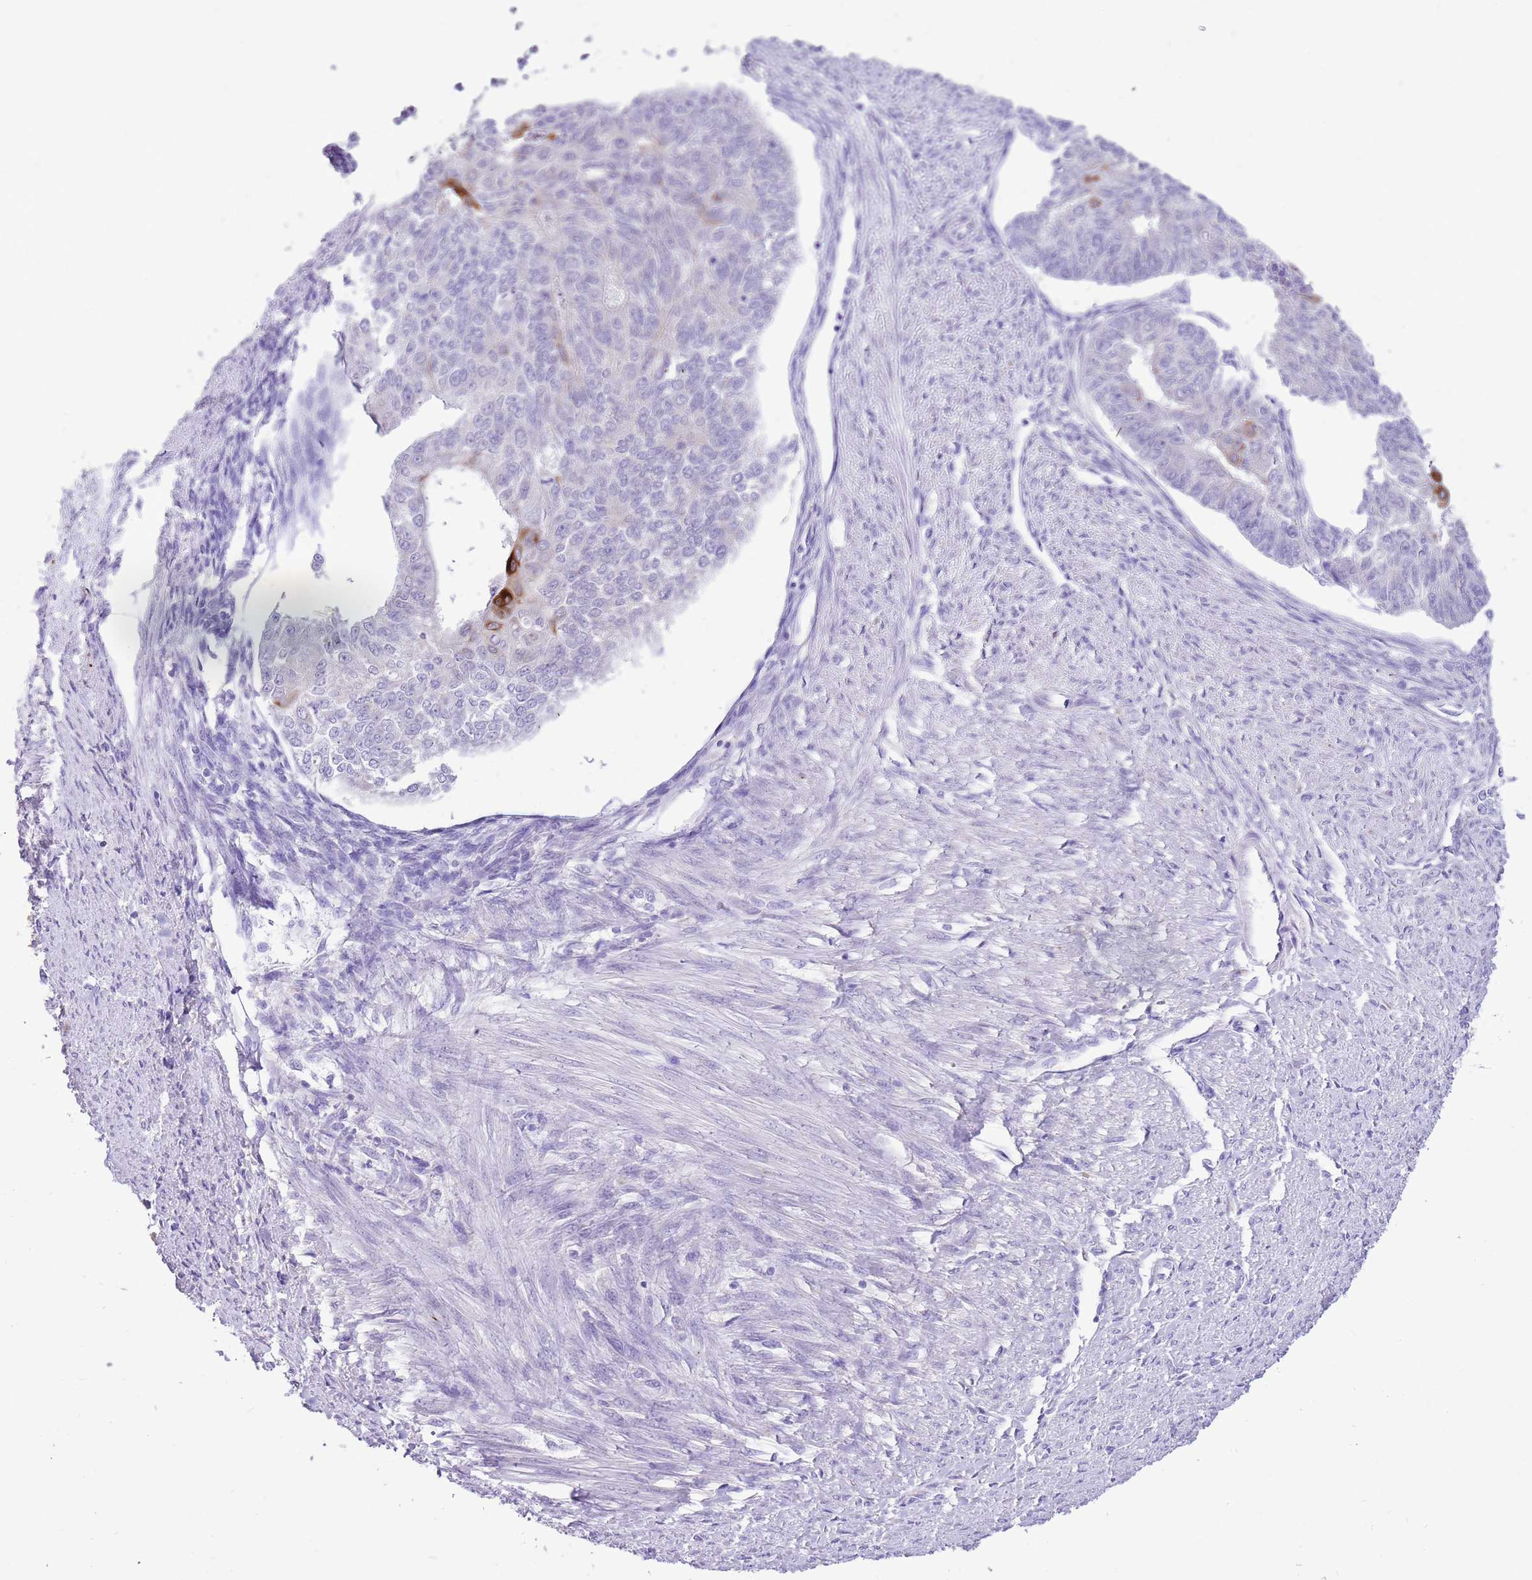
{"staining": {"intensity": "strong", "quantity": "<25%", "location": "cytoplasmic/membranous"}, "tissue": "endometrial cancer", "cell_type": "Tumor cells", "image_type": "cancer", "snomed": [{"axis": "morphology", "description": "Adenocarcinoma, NOS"}, {"axis": "topography", "description": "Endometrium"}], "caption": "Immunohistochemical staining of human endometrial cancer (adenocarcinoma) exhibits medium levels of strong cytoplasmic/membranous positivity in approximately <25% of tumor cells.", "gene": "R3HDM4", "patient": {"sex": "female", "age": 32}}